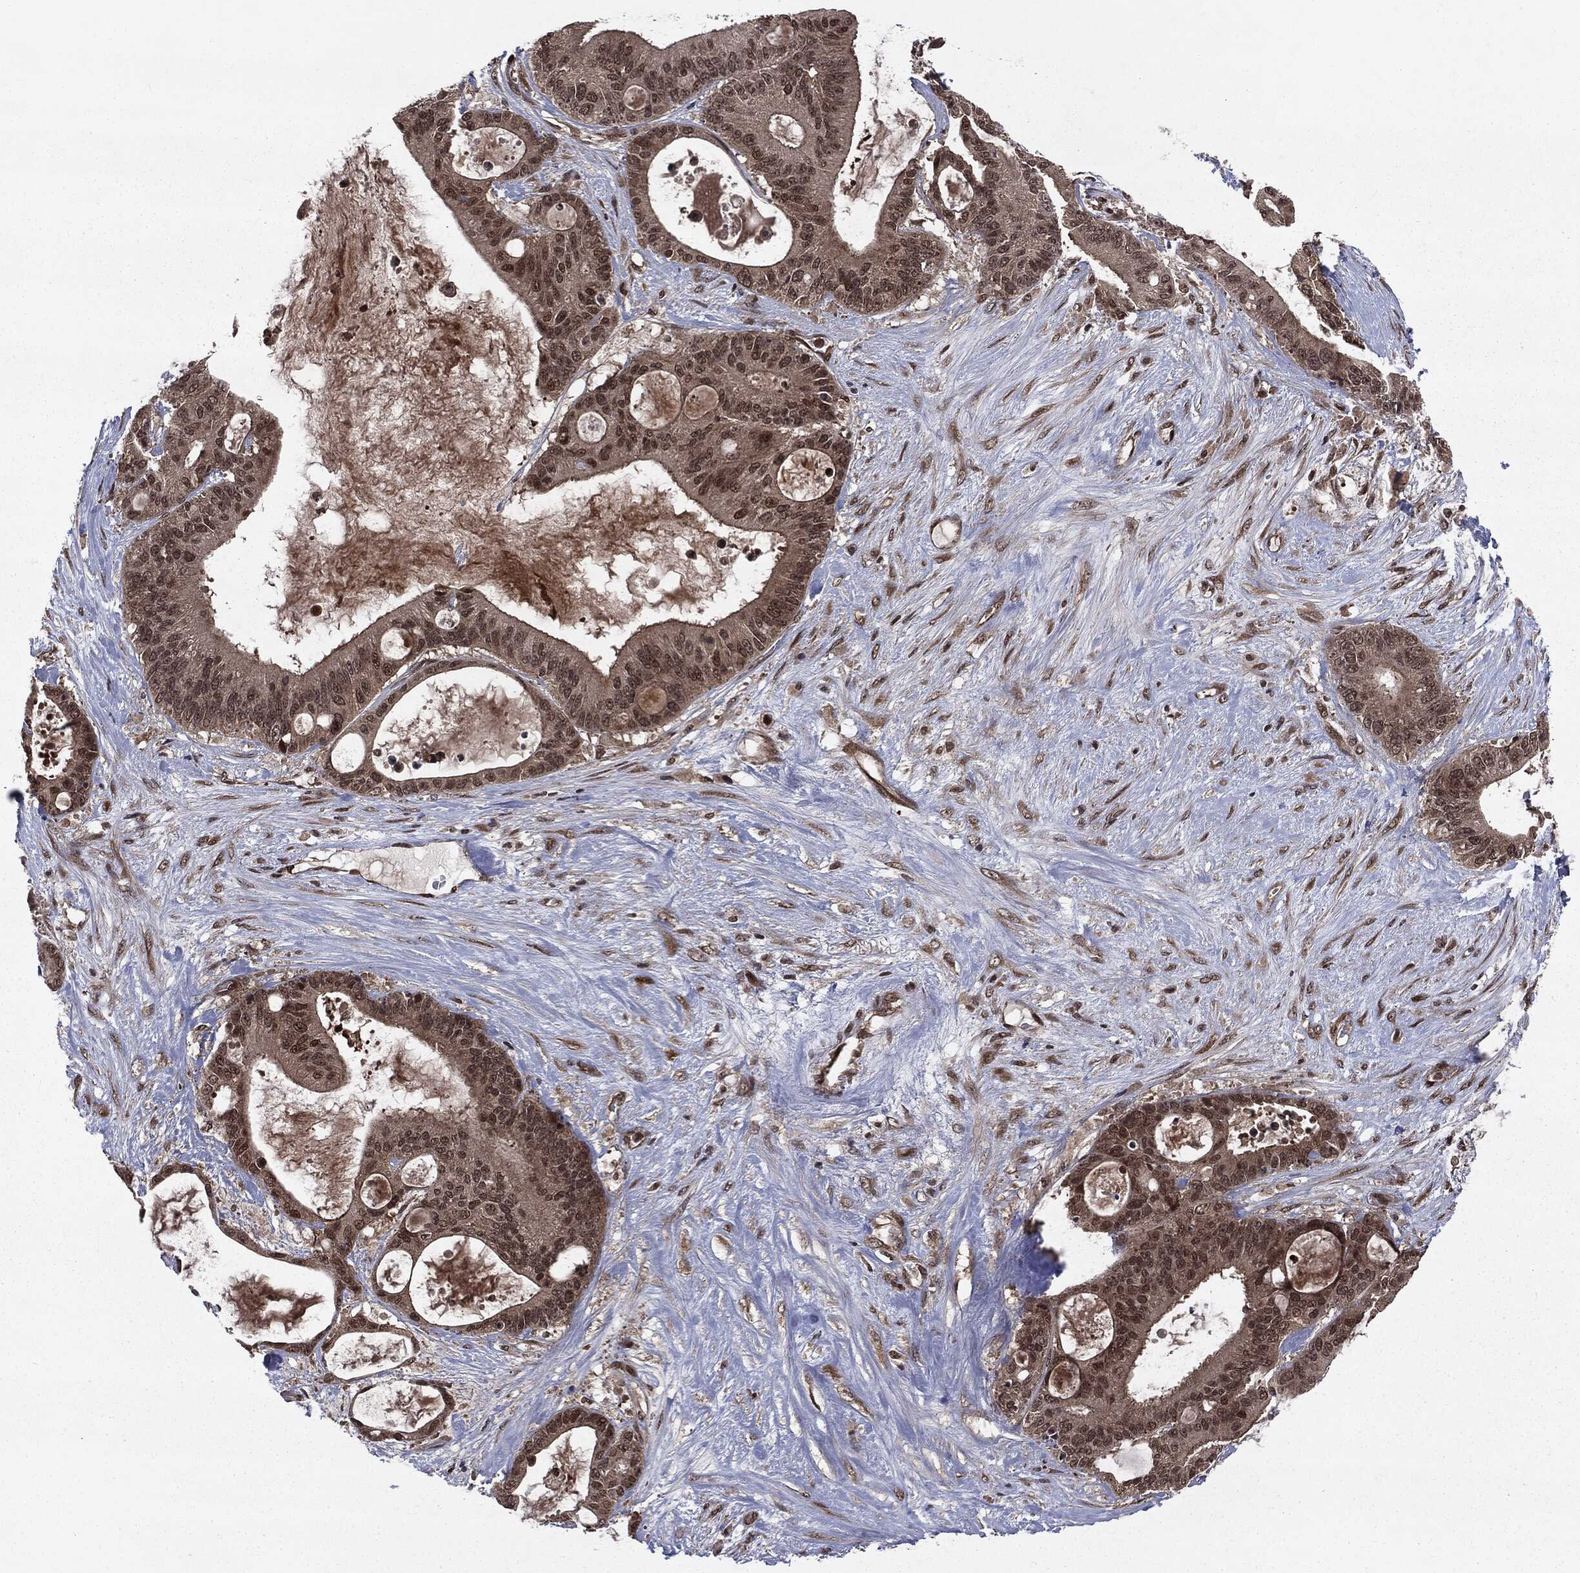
{"staining": {"intensity": "moderate", "quantity": ">75%", "location": "cytoplasmic/membranous,nuclear"}, "tissue": "liver cancer", "cell_type": "Tumor cells", "image_type": "cancer", "snomed": [{"axis": "morphology", "description": "Normal tissue, NOS"}, {"axis": "morphology", "description": "Cholangiocarcinoma"}, {"axis": "topography", "description": "Liver"}, {"axis": "topography", "description": "Peripheral nerve tissue"}], "caption": "Immunohistochemical staining of human liver cholangiocarcinoma demonstrates moderate cytoplasmic/membranous and nuclear protein expression in approximately >75% of tumor cells.", "gene": "STAU2", "patient": {"sex": "female", "age": 73}}